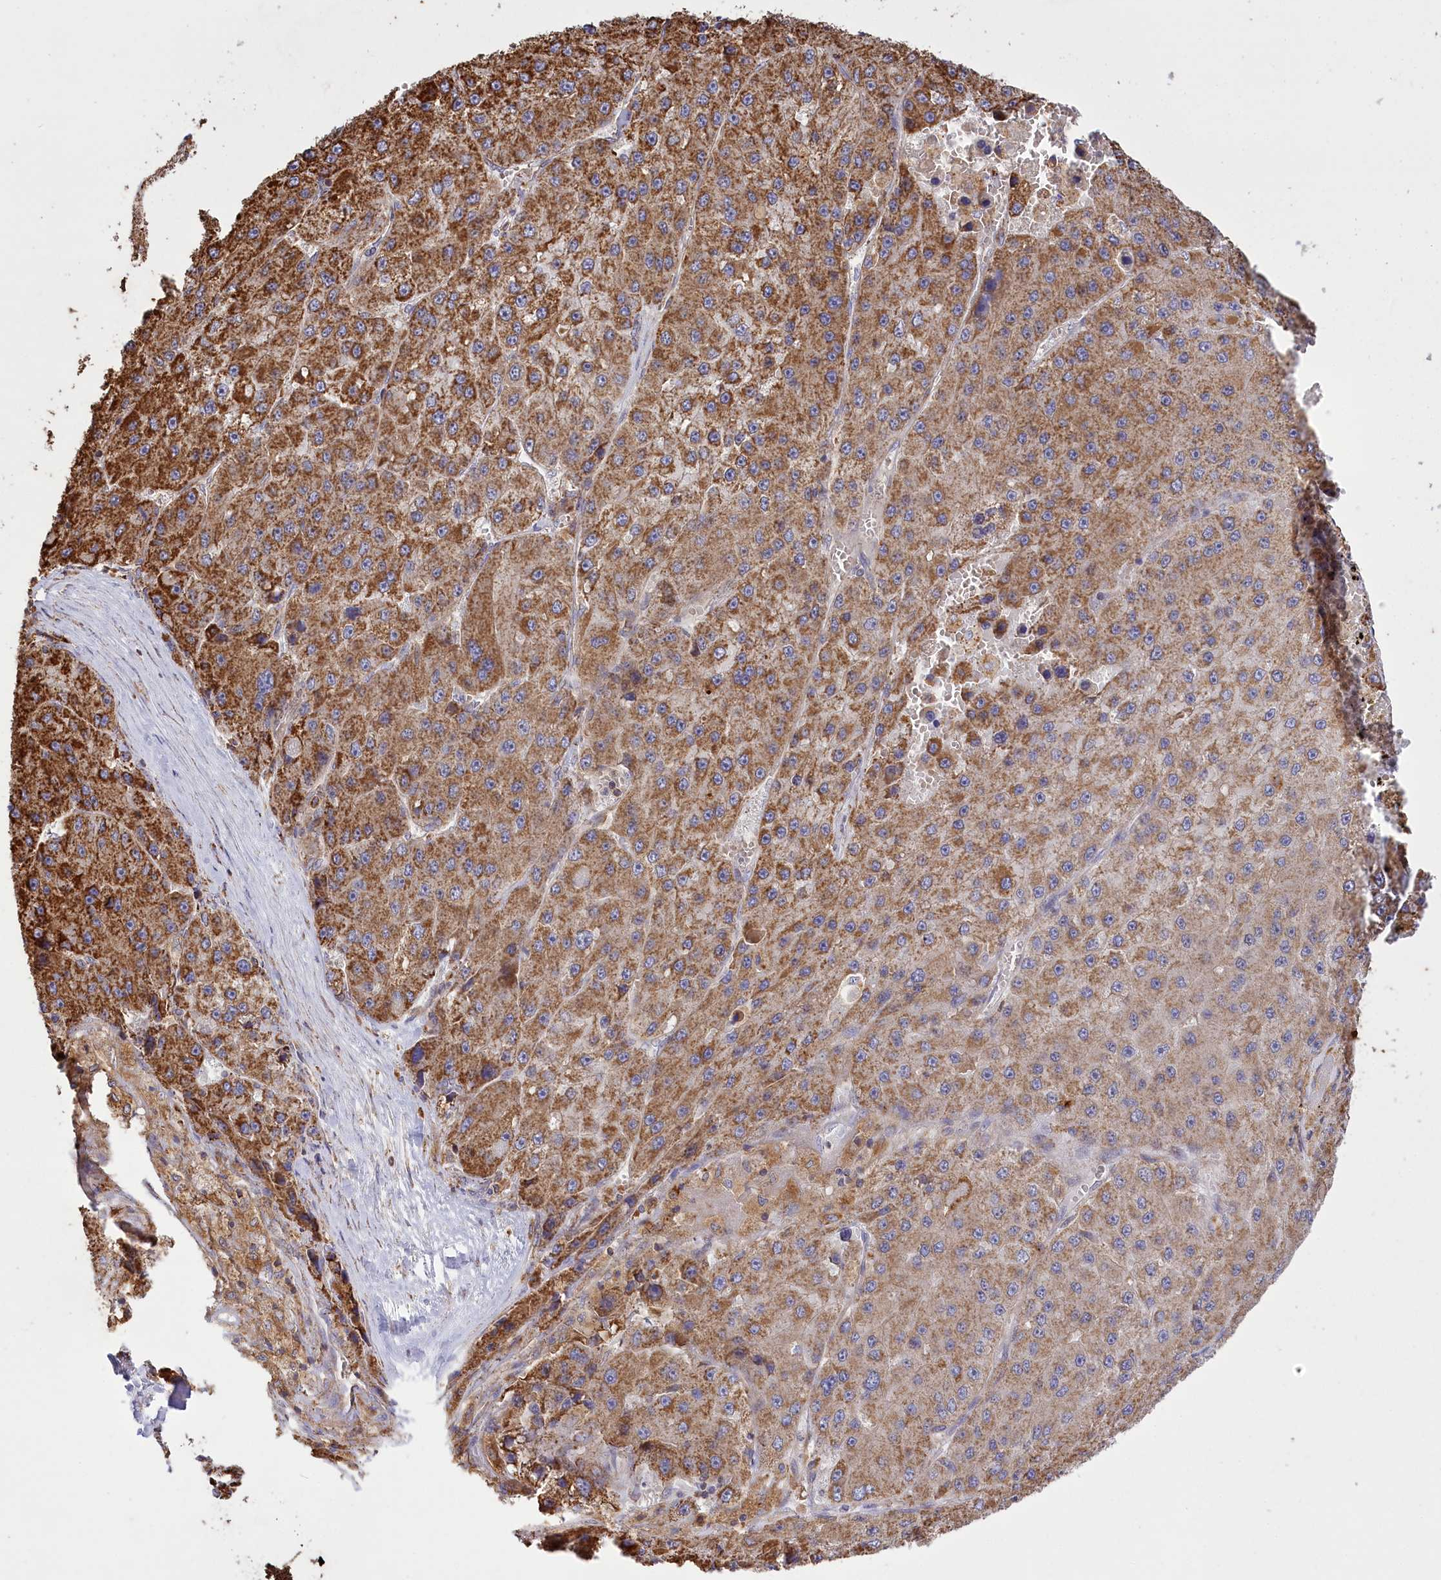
{"staining": {"intensity": "moderate", "quantity": ">75%", "location": "cytoplasmic/membranous"}, "tissue": "liver cancer", "cell_type": "Tumor cells", "image_type": "cancer", "snomed": [{"axis": "morphology", "description": "Carcinoma, Hepatocellular, NOS"}, {"axis": "topography", "description": "Liver"}], "caption": "Moderate cytoplasmic/membranous protein staining is present in approximately >75% of tumor cells in hepatocellular carcinoma (liver). (Brightfield microscopy of DAB IHC at high magnification).", "gene": "CARD19", "patient": {"sex": "female", "age": 73}}